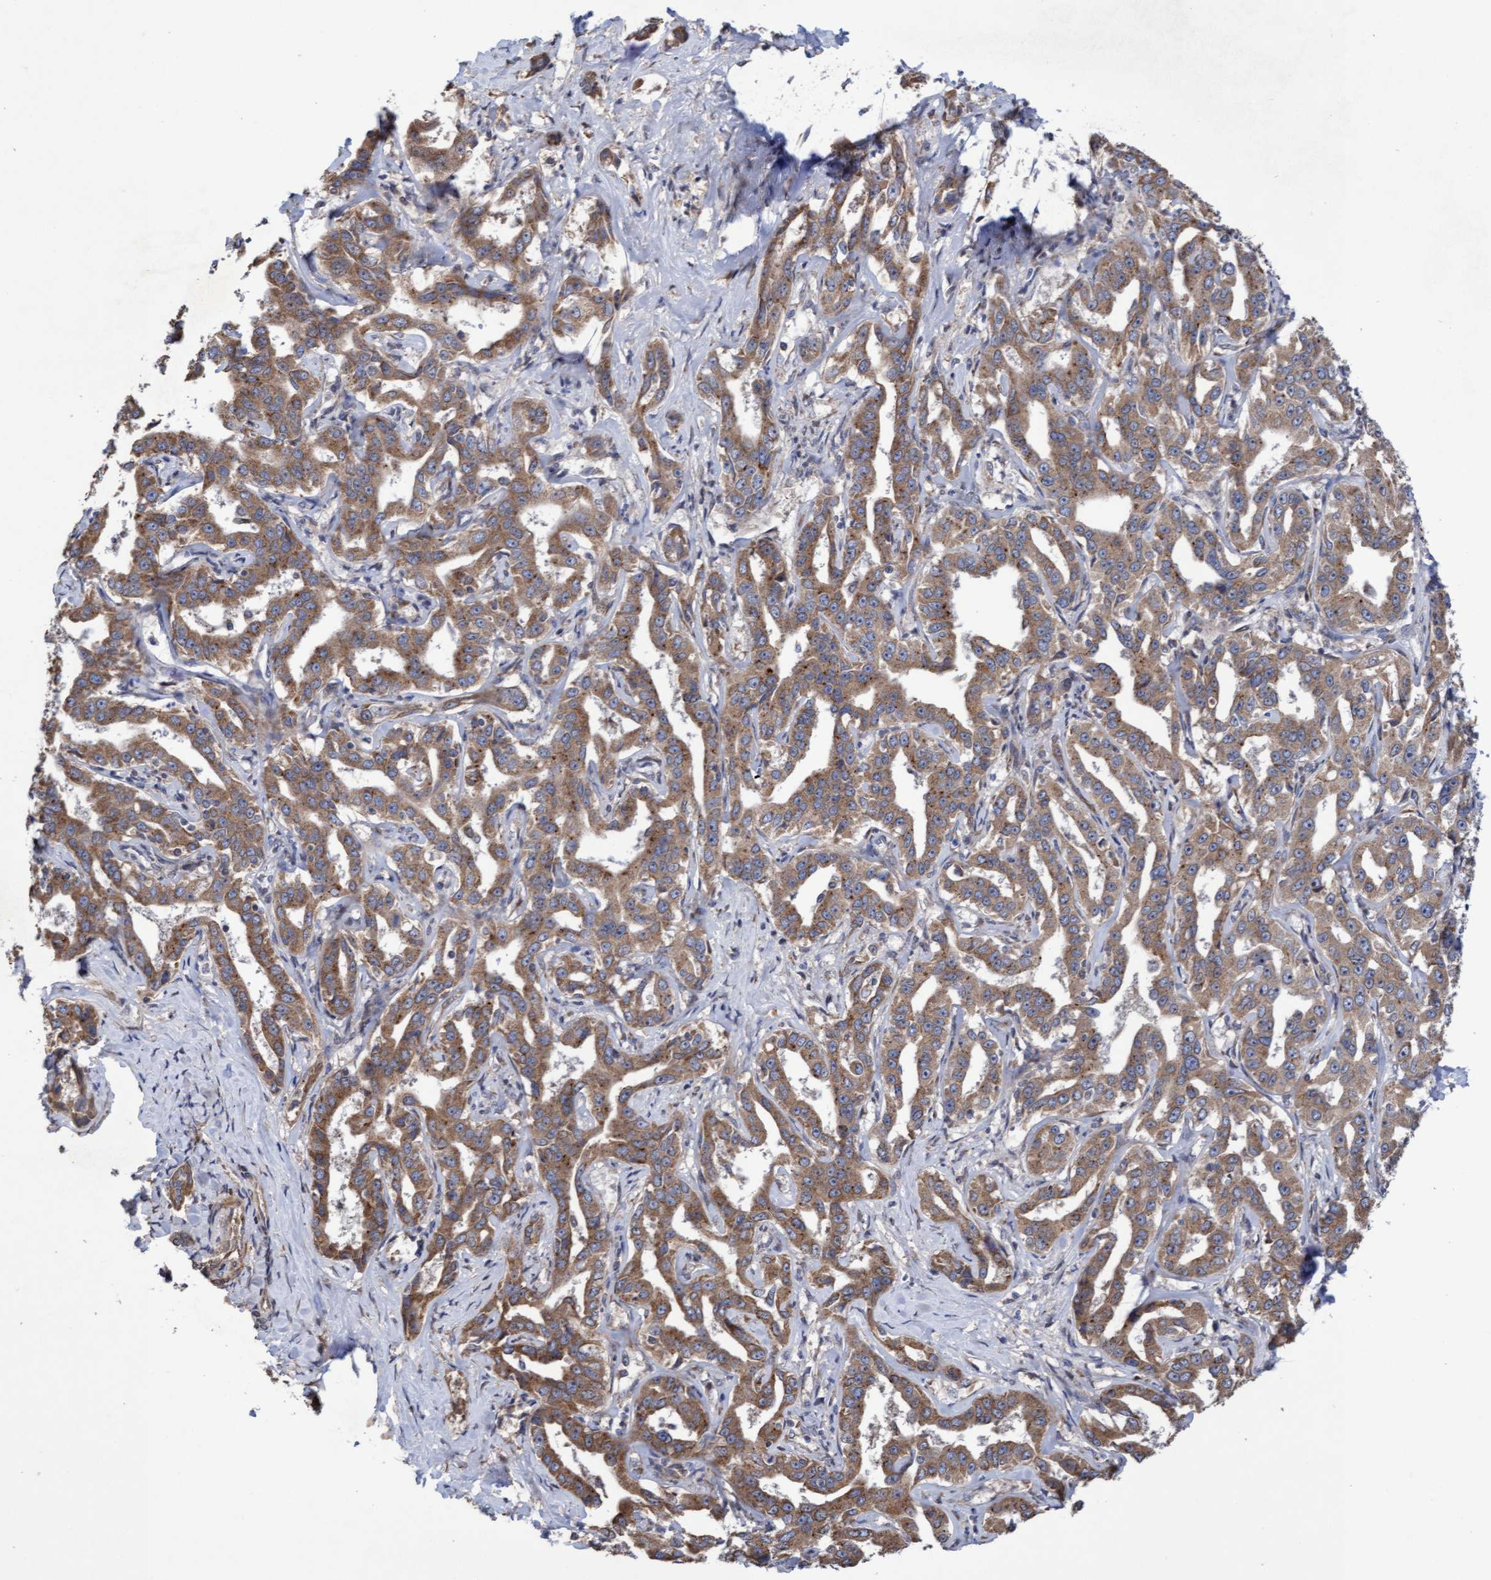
{"staining": {"intensity": "moderate", "quantity": ">75%", "location": "cytoplasmic/membranous"}, "tissue": "liver cancer", "cell_type": "Tumor cells", "image_type": "cancer", "snomed": [{"axis": "morphology", "description": "Cholangiocarcinoma"}, {"axis": "topography", "description": "Liver"}], "caption": "Moderate cytoplasmic/membranous positivity for a protein is present in approximately >75% of tumor cells of liver cholangiocarcinoma using immunohistochemistry.", "gene": "ELP5", "patient": {"sex": "male", "age": 59}}